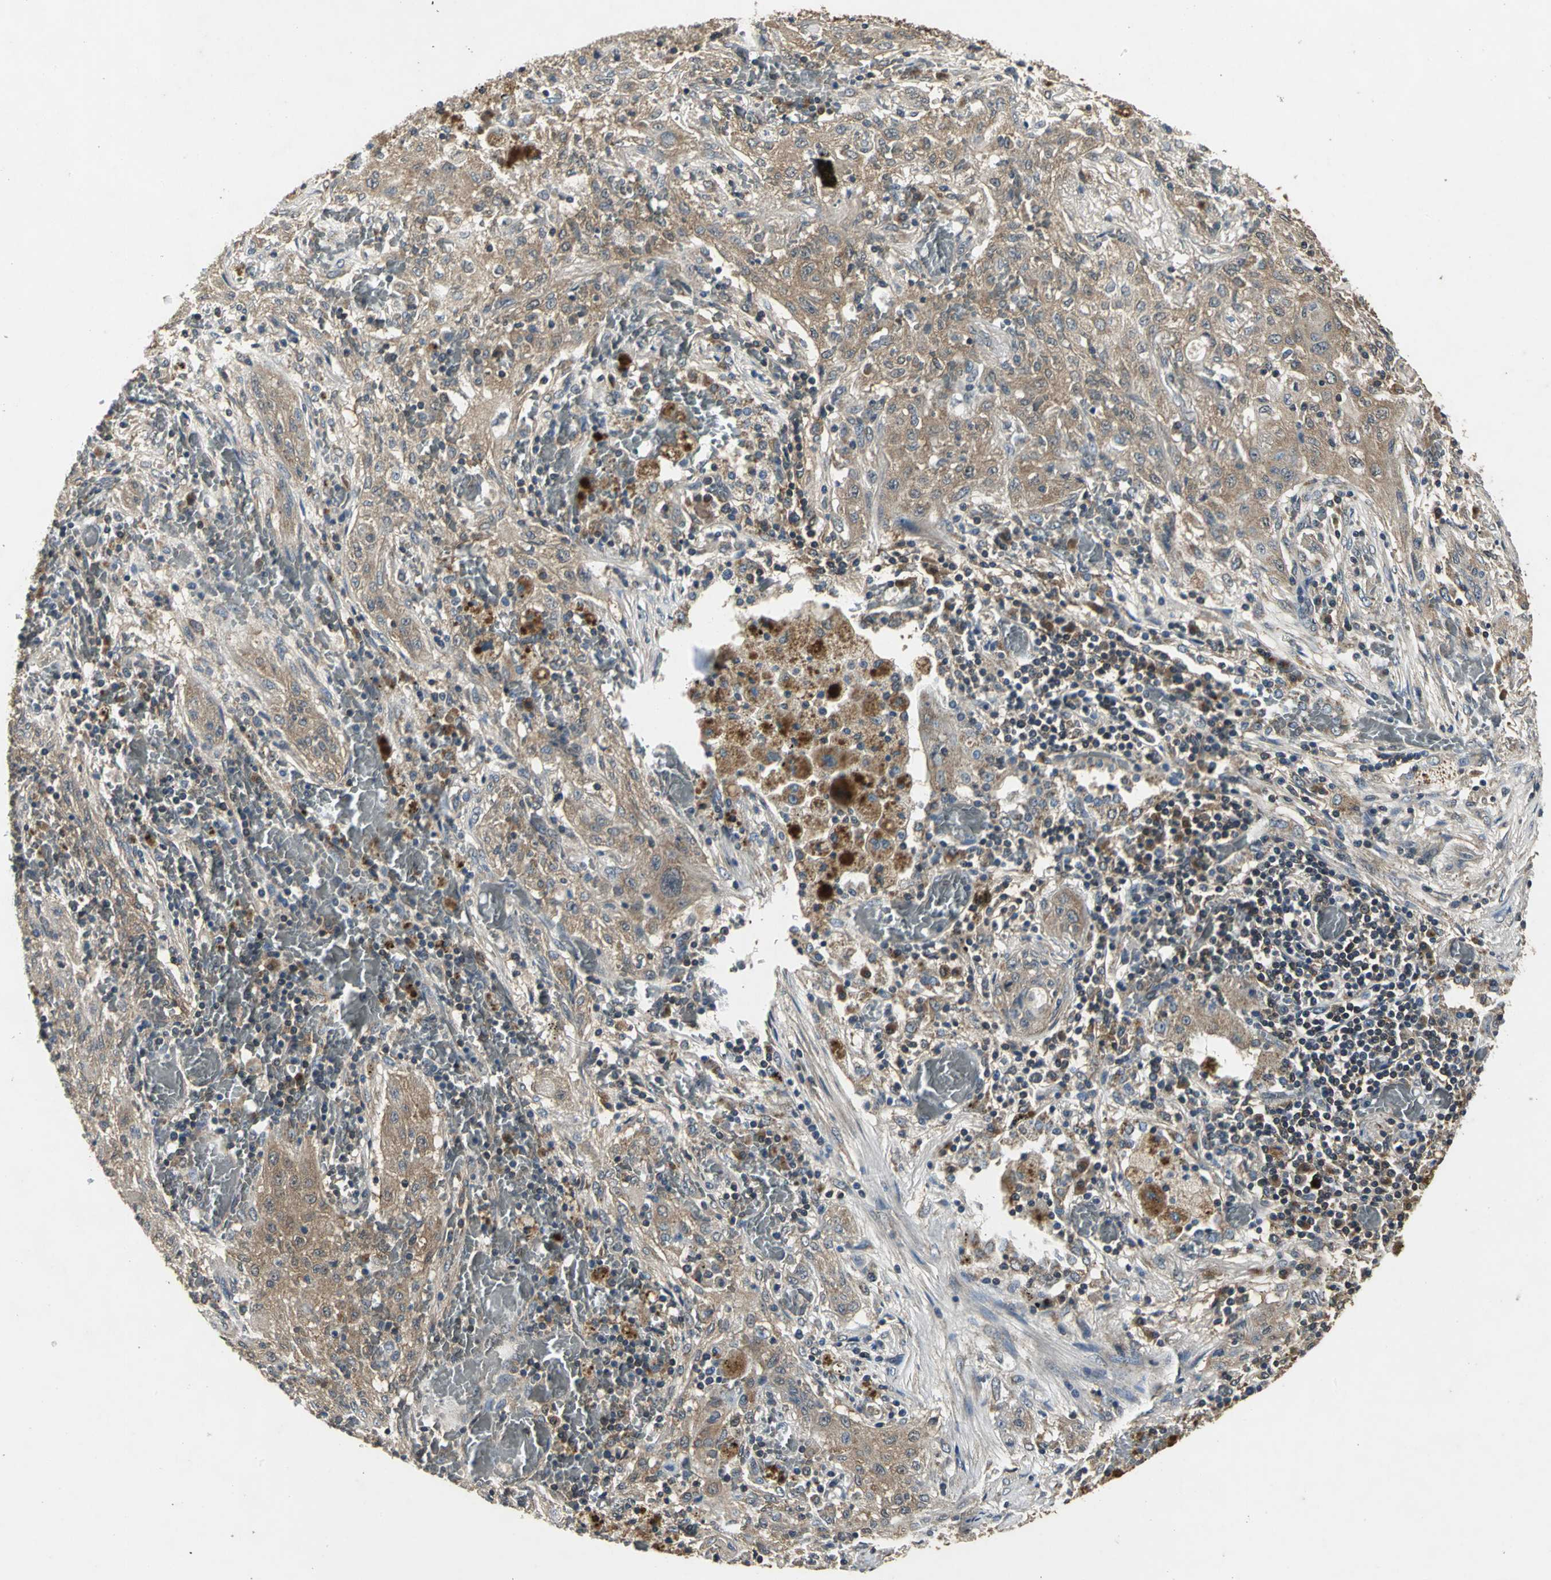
{"staining": {"intensity": "moderate", "quantity": ">75%", "location": "cytoplasmic/membranous"}, "tissue": "lung cancer", "cell_type": "Tumor cells", "image_type": "cancer", "snomed": [{"axis": "morphology", "description": "Squamous cell carcinoma, NOS"}, {"axis": "topography", "description": "Lung"}], "caption": "Tumor cells exhibit moderate cytoplasmic/membranous expression in about >75% of cells in lung squamous cell carcinoma. The protein of interest is stained brown, and the nuclei are stained in blue (DAB (3,3'-diaminobenzidine) IHC with brightfield microscopy, high magnification).", "gene": "IRF3", "patient": {"sex": "female", "age": 47}}